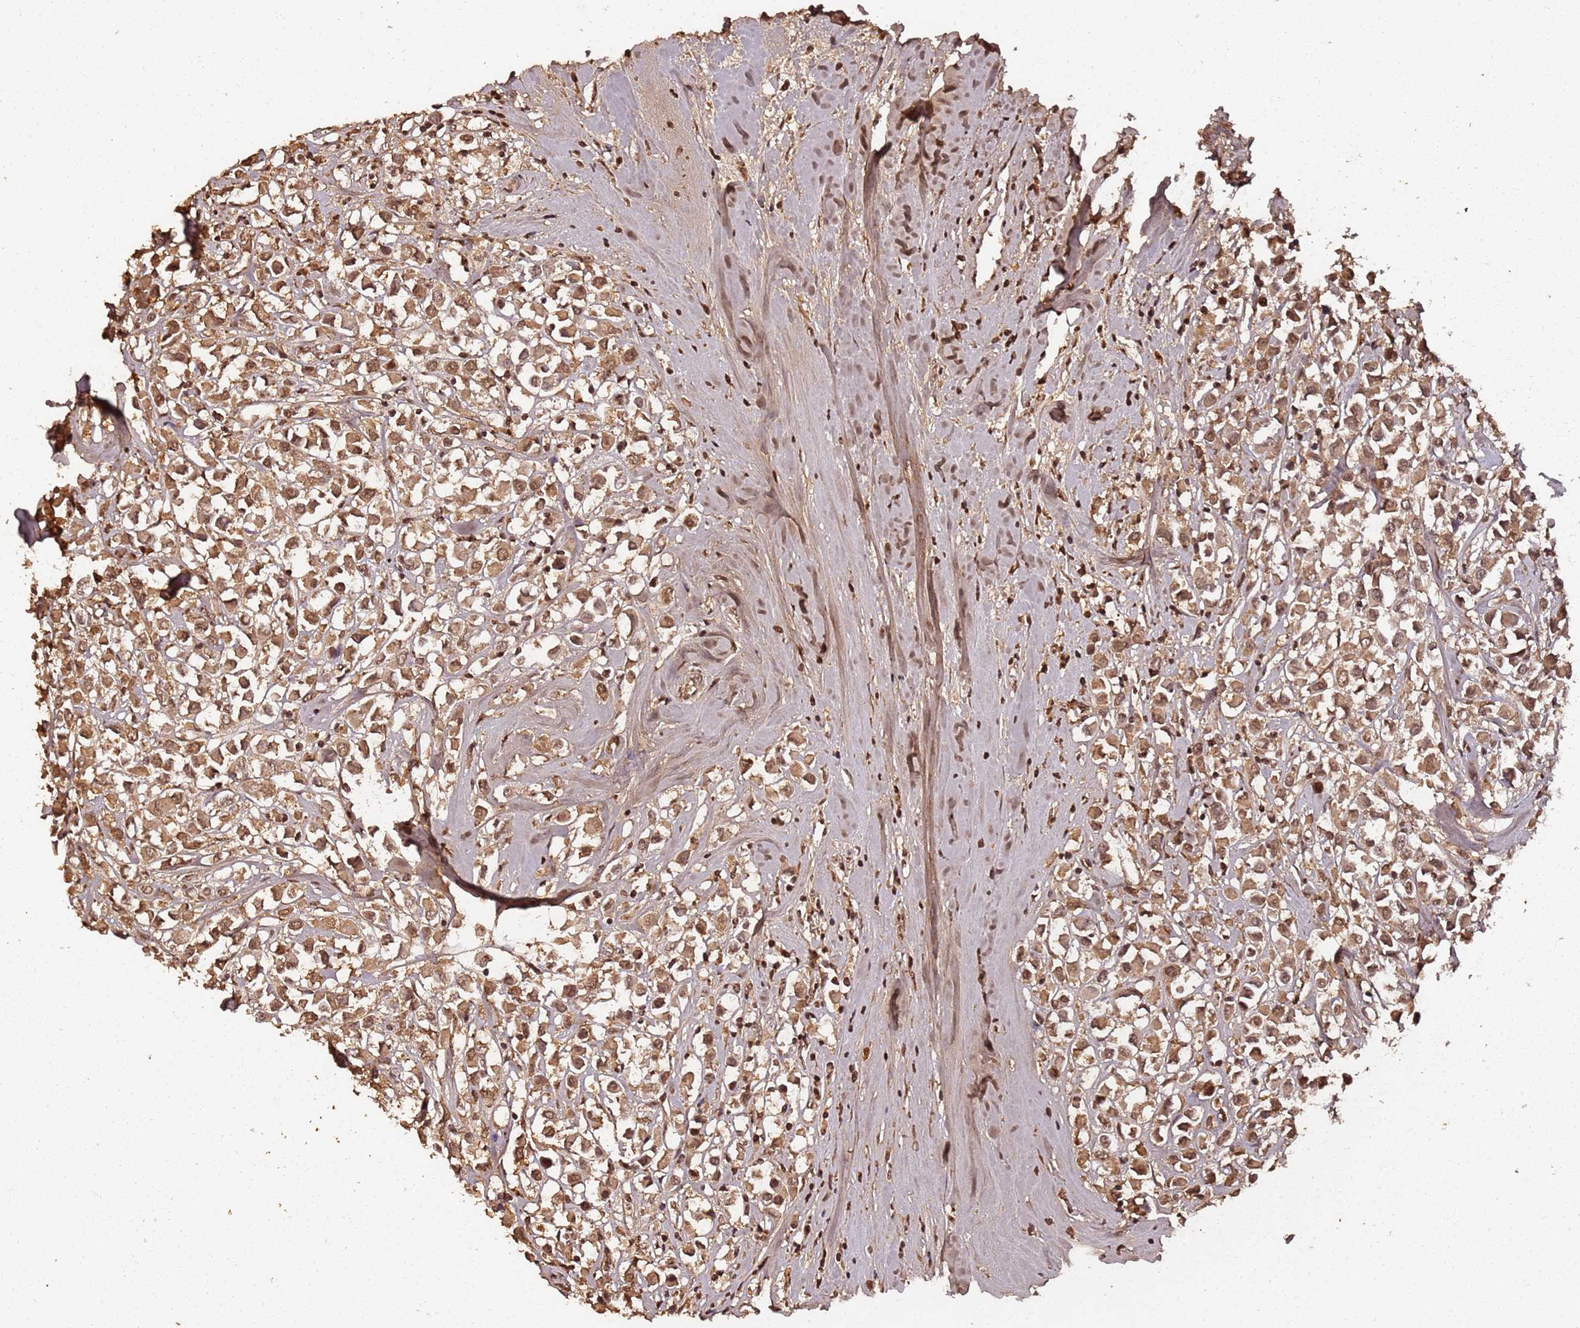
{"staining": {"intensity": "moderate", "quantity": ">75%", "location": "cytoplasmic/membranous,nuclear"}, "tissue": "breast cancer", "cell_type": "Tumor cells", "image_type": "cancer", "snomed": [{"axis": "morphology", "description": "Duct carcinoma"}, {"axis": "topography", "description": "Breast"}], "caption": "Immunohistochemical staining of human breast cancer exhibits medium levels of moderate cytoplasmic/membranous and nuclear expression in about >75% of tumor cells. The protein of interest is shown in brown color, while the nuclei are stained blue.", "gene": "COL1A2", "patient": {"sex": "female", "age": 87}}